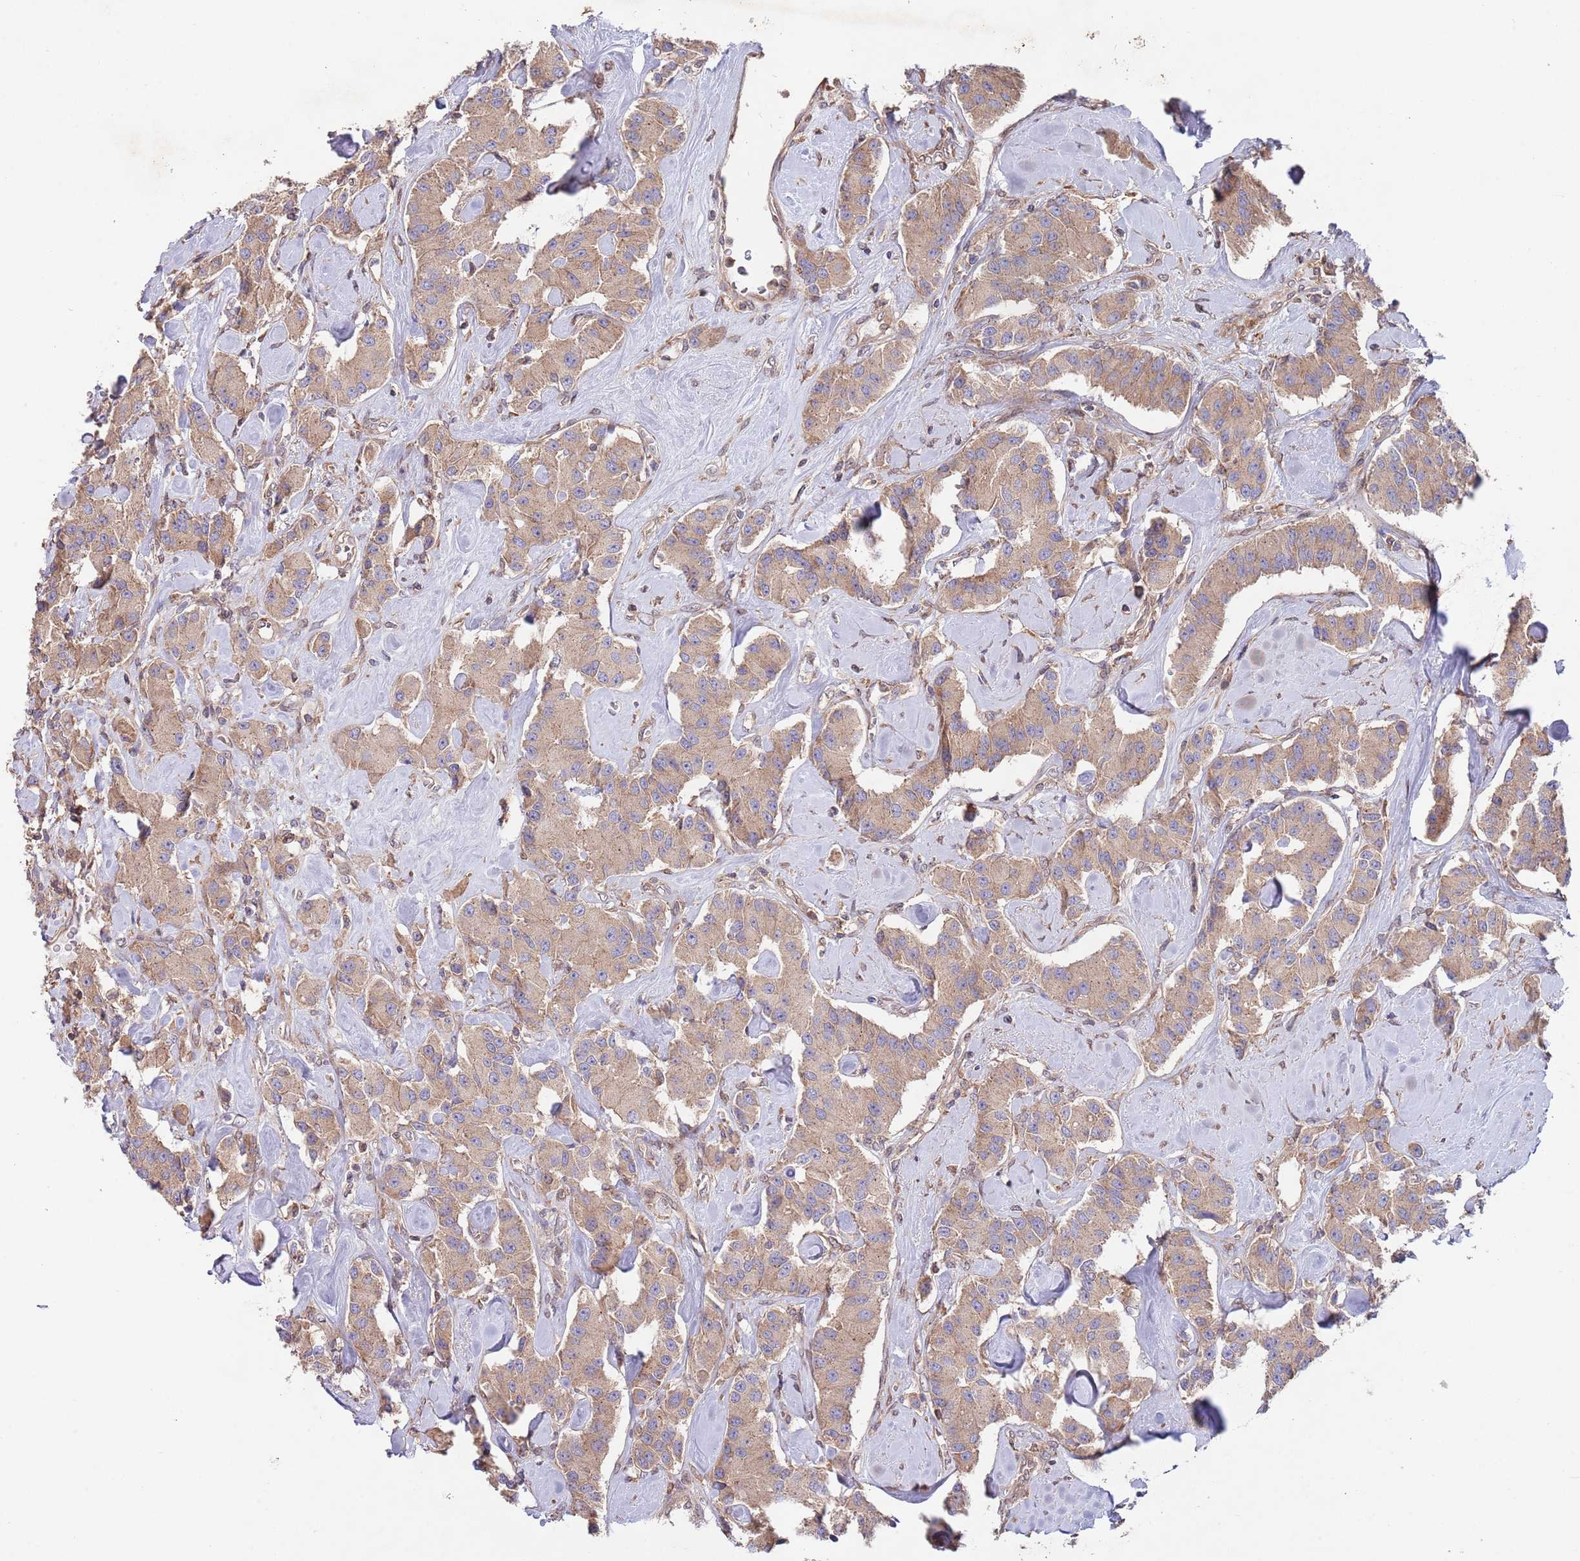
{"staining": {"intensity": "weak", "quantity": ">75%", "location": "cytoplasmic/membranous"}, "tissue": "carcinoid", "cell_type": "Tumor cells", "image_type": "cancer", "snomed": [{"axis": "morphology", "description": "Carcinoid, malignant, NOS"}, {"axis": "topography", "description": "Pancreas"}], "caption": "Protein staining of carcinoid (malignant) tissue shows weak cytoplasmic/membranous positivity in approximately >75% of tumor cells. (brown staining indicates protein expression, while blue staining denotes nuclei).", "gene": "RNF19B", "patient": {"sex": "male", "age": 41}}